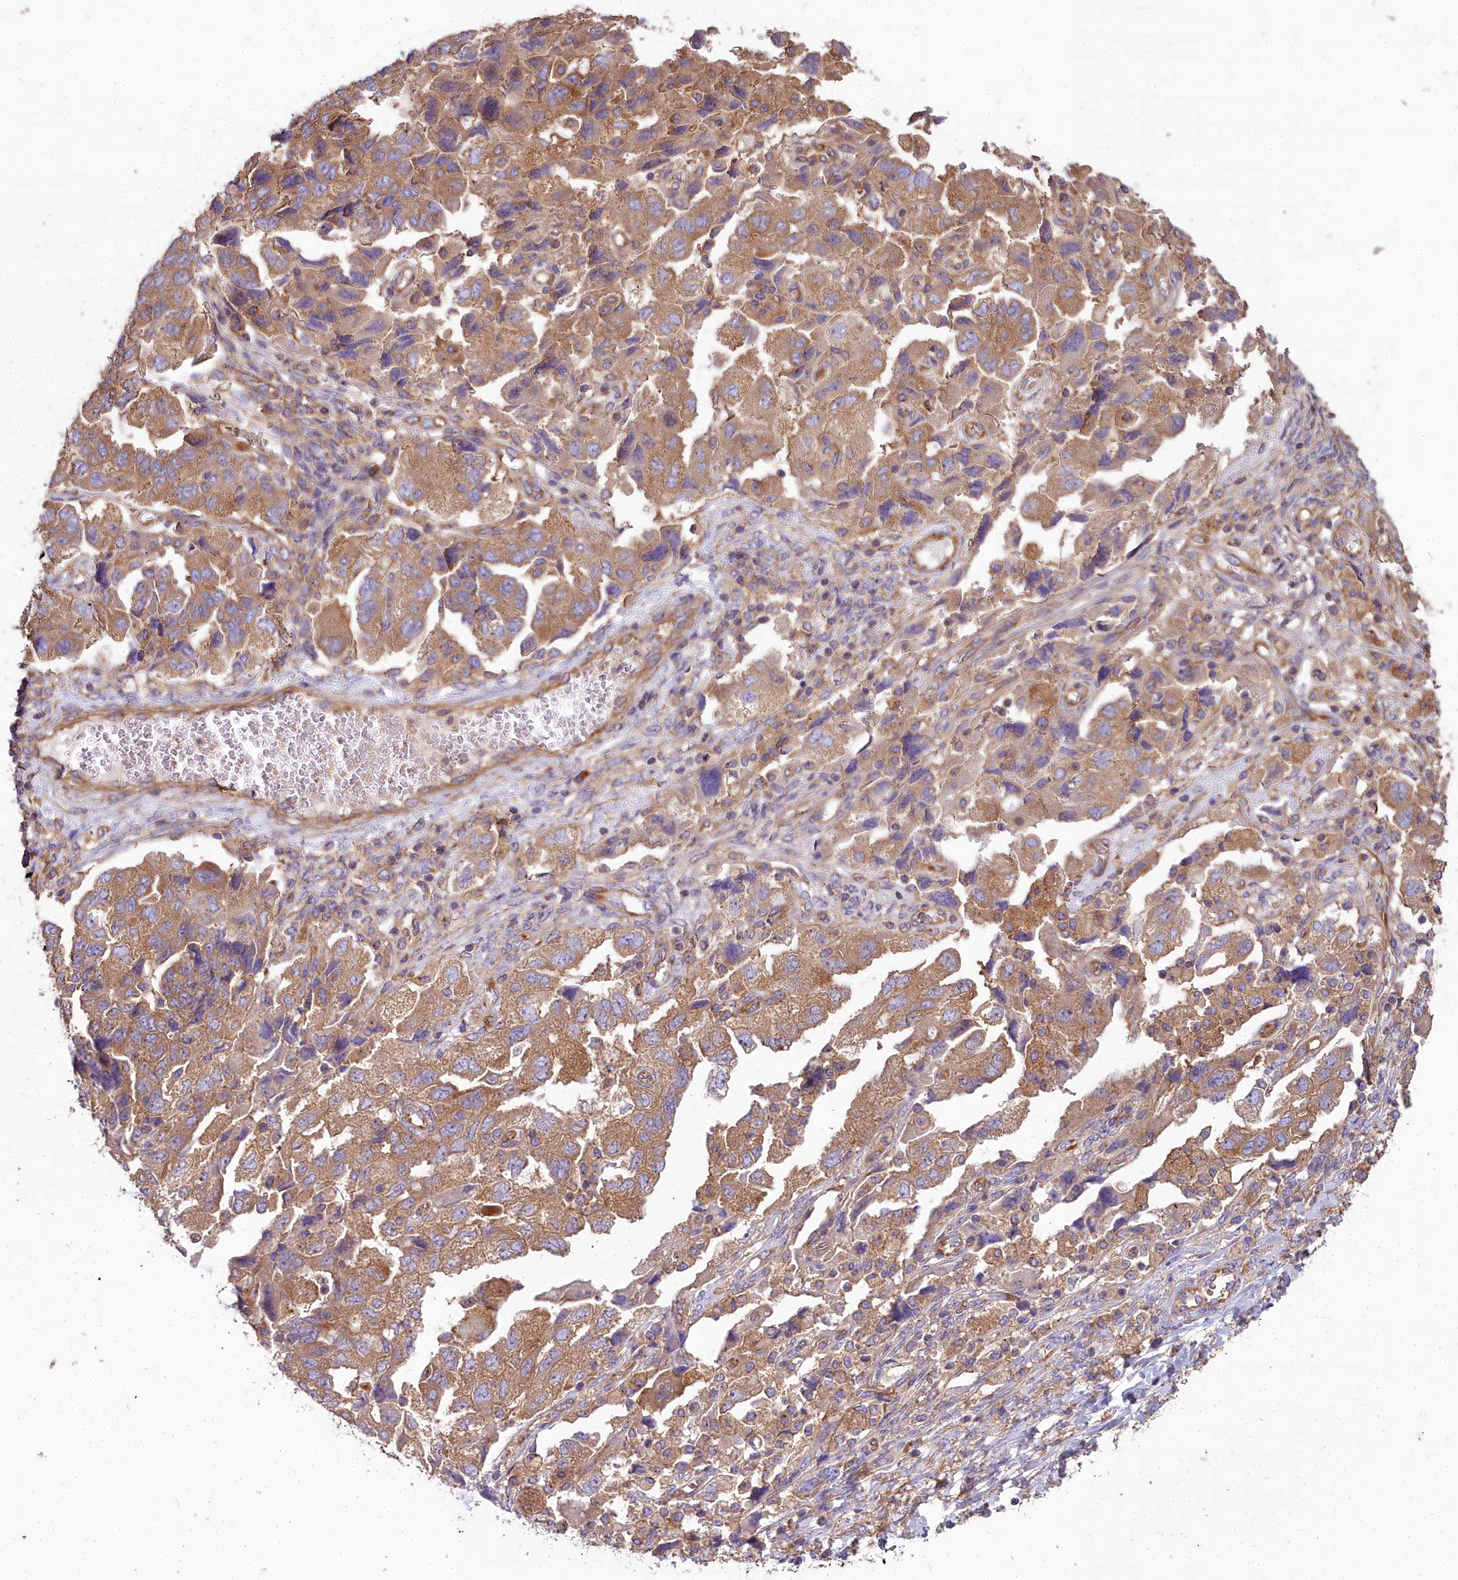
{"staining": {"intensity": "moderate", "quantity": ">75%", "location": "cytoplasmic/membranous"}, "tissue": "ovarian cancer", "cell_type": "Tumor cells", "image_type": "cancer", "snomed": [{"axis": "morphology", "description": "Carcinoma, NOS"}, {"axis": "morphology", "description": "Cystadenocarcinoma, serous, NOS"}, {"axis": "topography", "description": "Ovary"}], "caption": "Approximately >75% of tumor cells in human serous cystadenocarcinoma (ovarian) demonstrate moderate cytoplasmic/membranous protein positivity as visualized by brown immunohistochemical staining.", "gene": "DCTN3", "patient": {"sex": "female", "age": 69}}